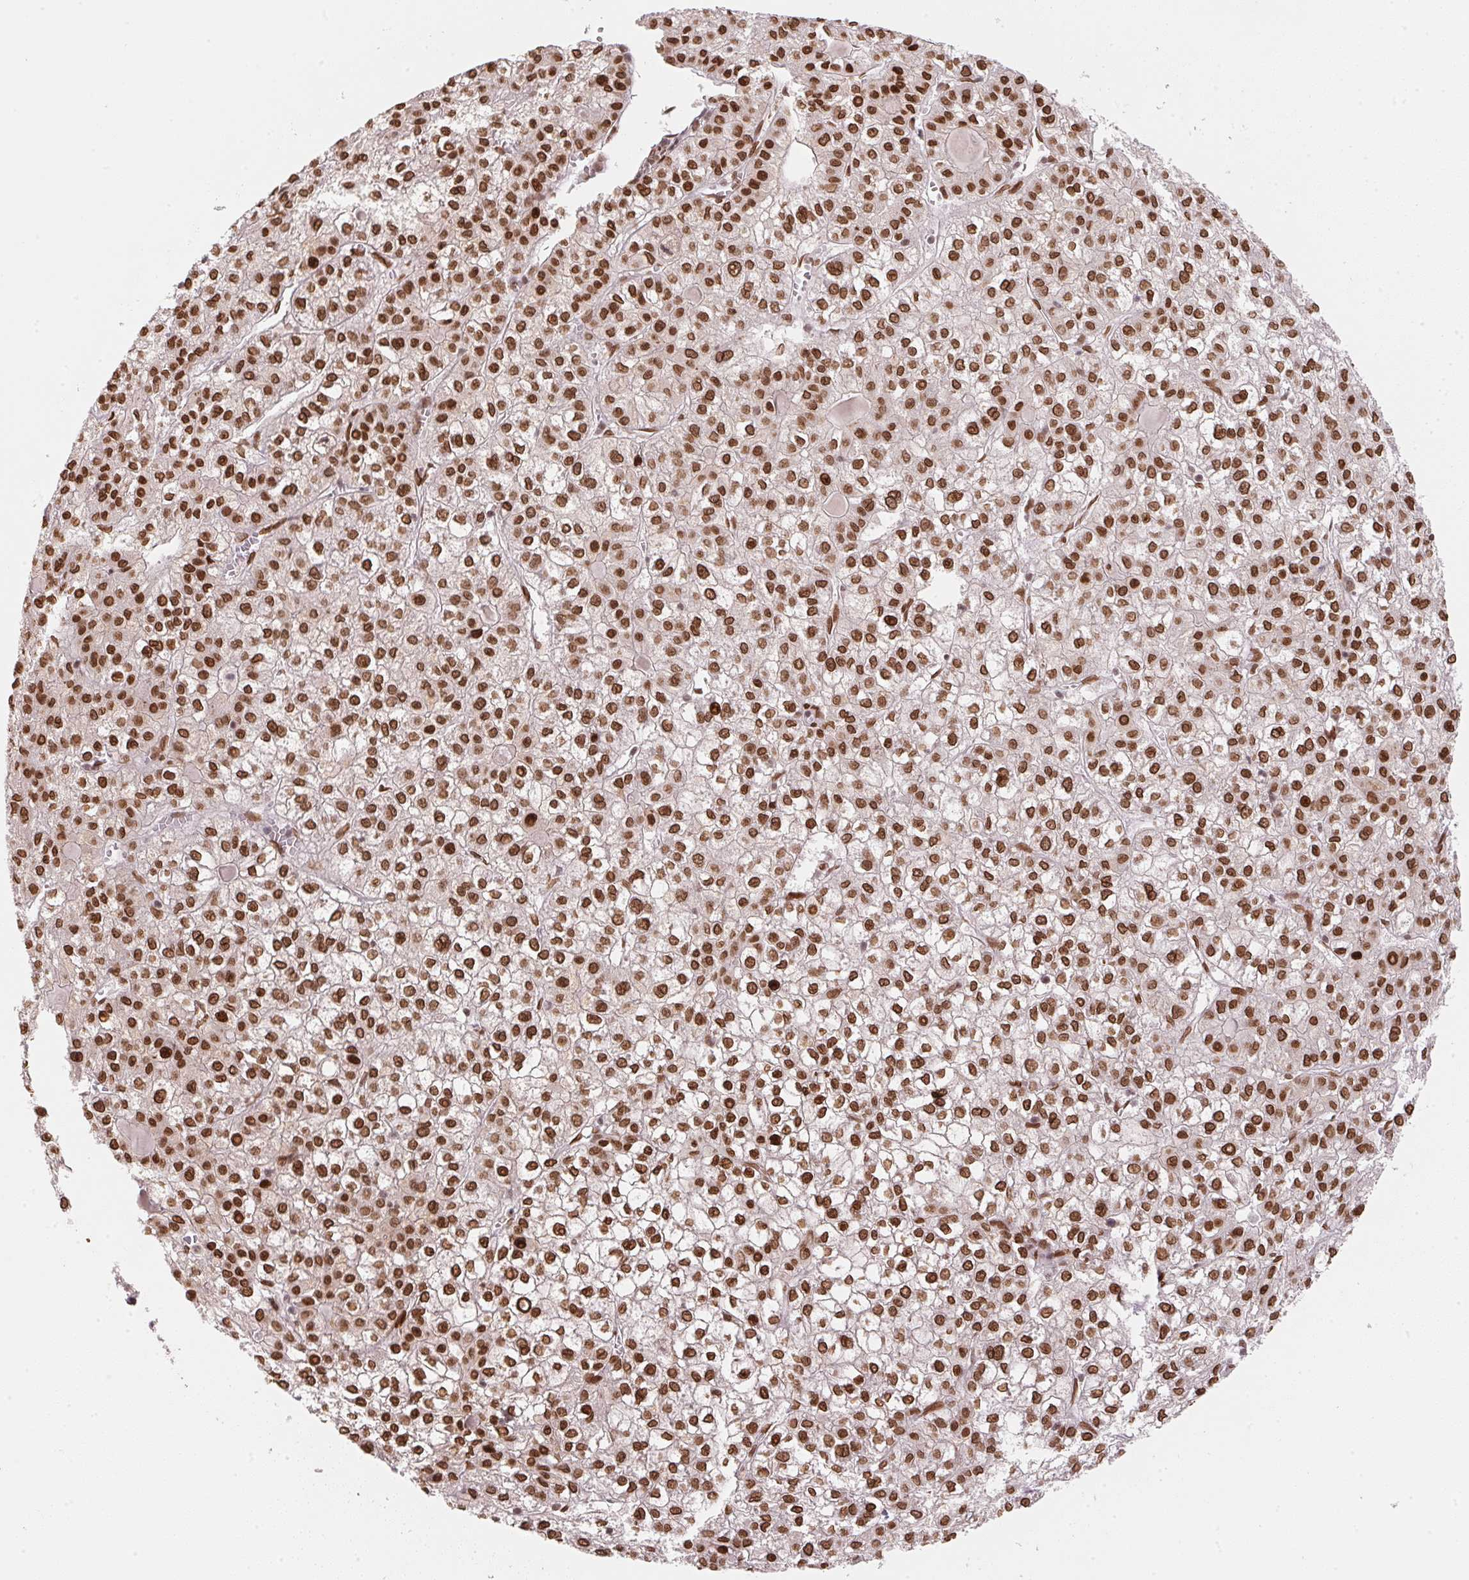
{"staining": {"intensity": "strong", "quantity": ">75%", "location": "nuclear"}, "tissue": "liver cancer", "cell_type": "Tumor cells", "image_type": "cancer", "snomed": [{"axis": "morphology", "description": "Carcinoma, Hepatocellular, NOS"}, {"axis": "topography", "description": "Liver"}], "caption": "Immunohistochemical staining of liver cancer reveals high levels of strong nuclear protein positivity in approximately >75% of tumor cells.", "gene": "SAP30BP", "patient": {"sex": "female", "age": 43}}